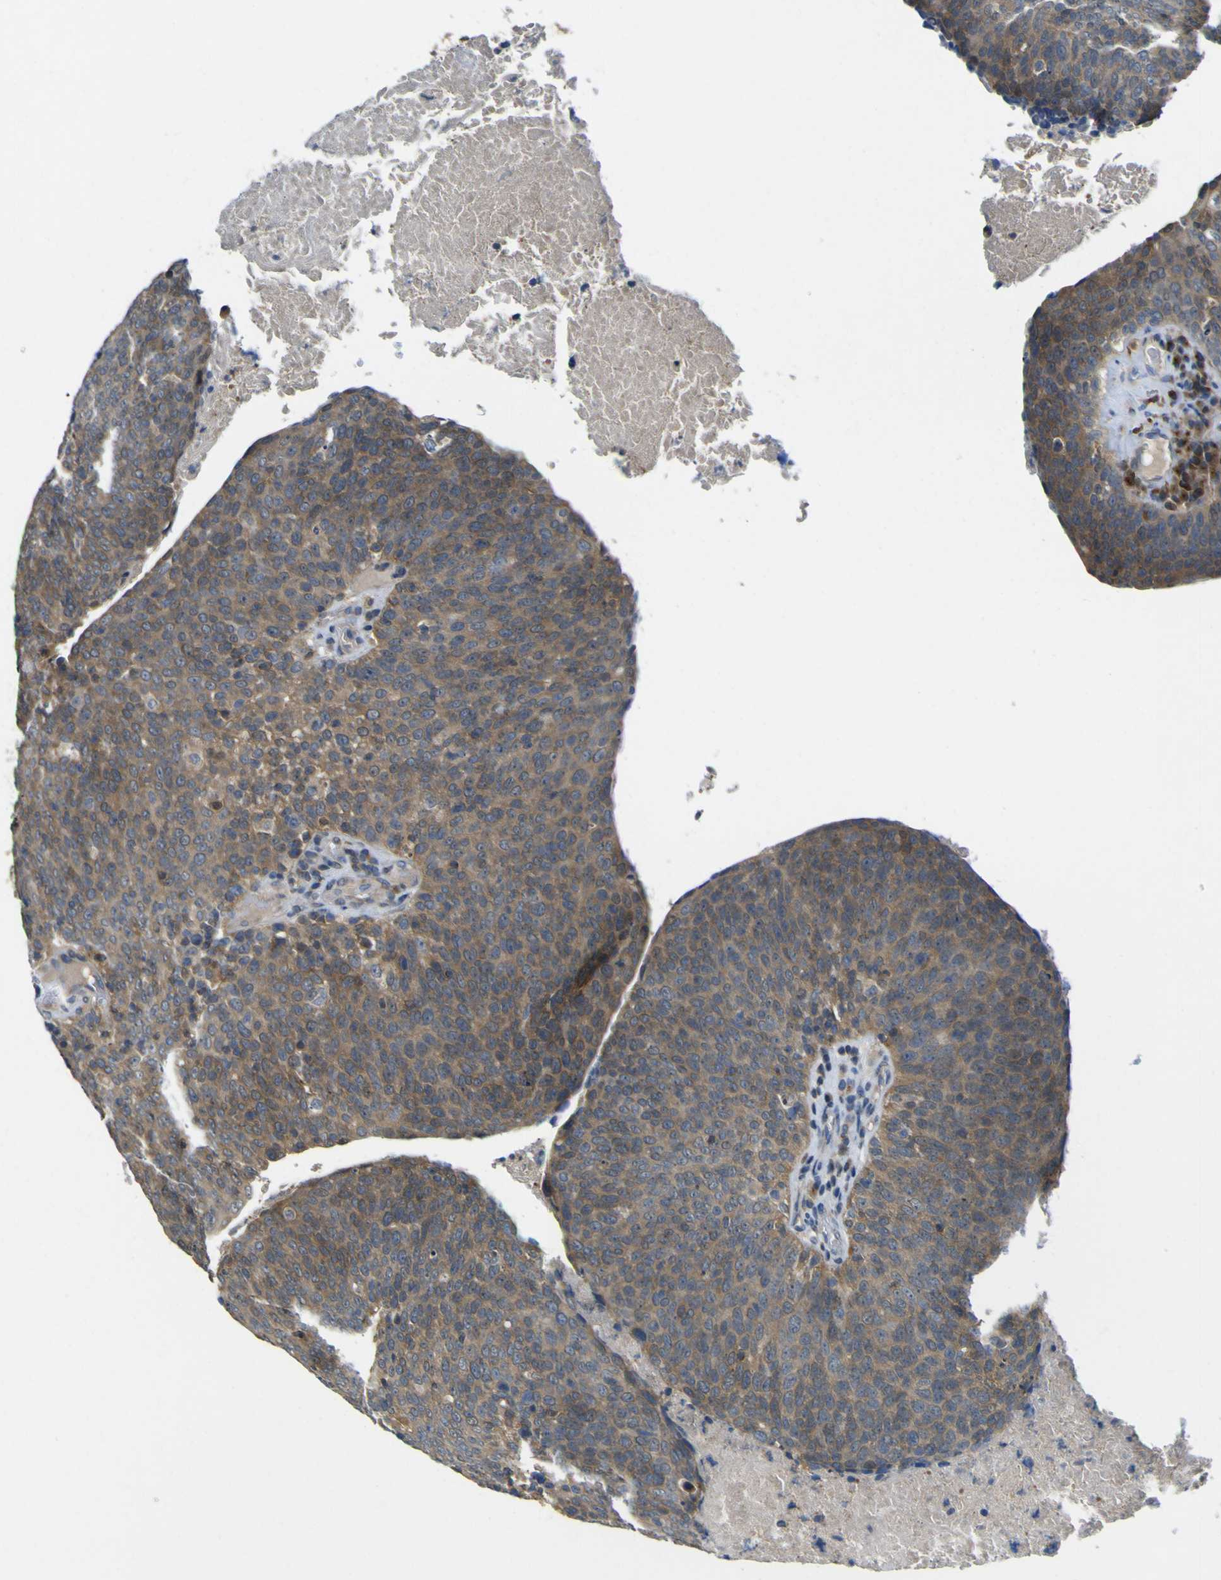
{"staining": {"intensity": "moderate", "quantity": ">75%", "location": "cytoplasmic/membranous"}, "tissue": "head and neck cancer", "cell_type": "Tumor cells", "image_type": "cancer", "snomed": [{"axis": "morphology", "description": "Squamous cell carcinoma, NOS"}, {"axis": "morphology", "description": "Squamous cell carcinoma, metastatic, NOS"}, {"axis": "topography", "description": "Lymph node"}, {"axis": "topography", "description": "Head-Neck"}], "caption": "Brown immunohistochemical staining in human head and neck metastatic squamous cell carcinoma exhibits moderate cytoplasmic/membranous expression in about >75% of tumor cells.", "gene": "EML2", "patient": {"sex": "male", "age": 62}}